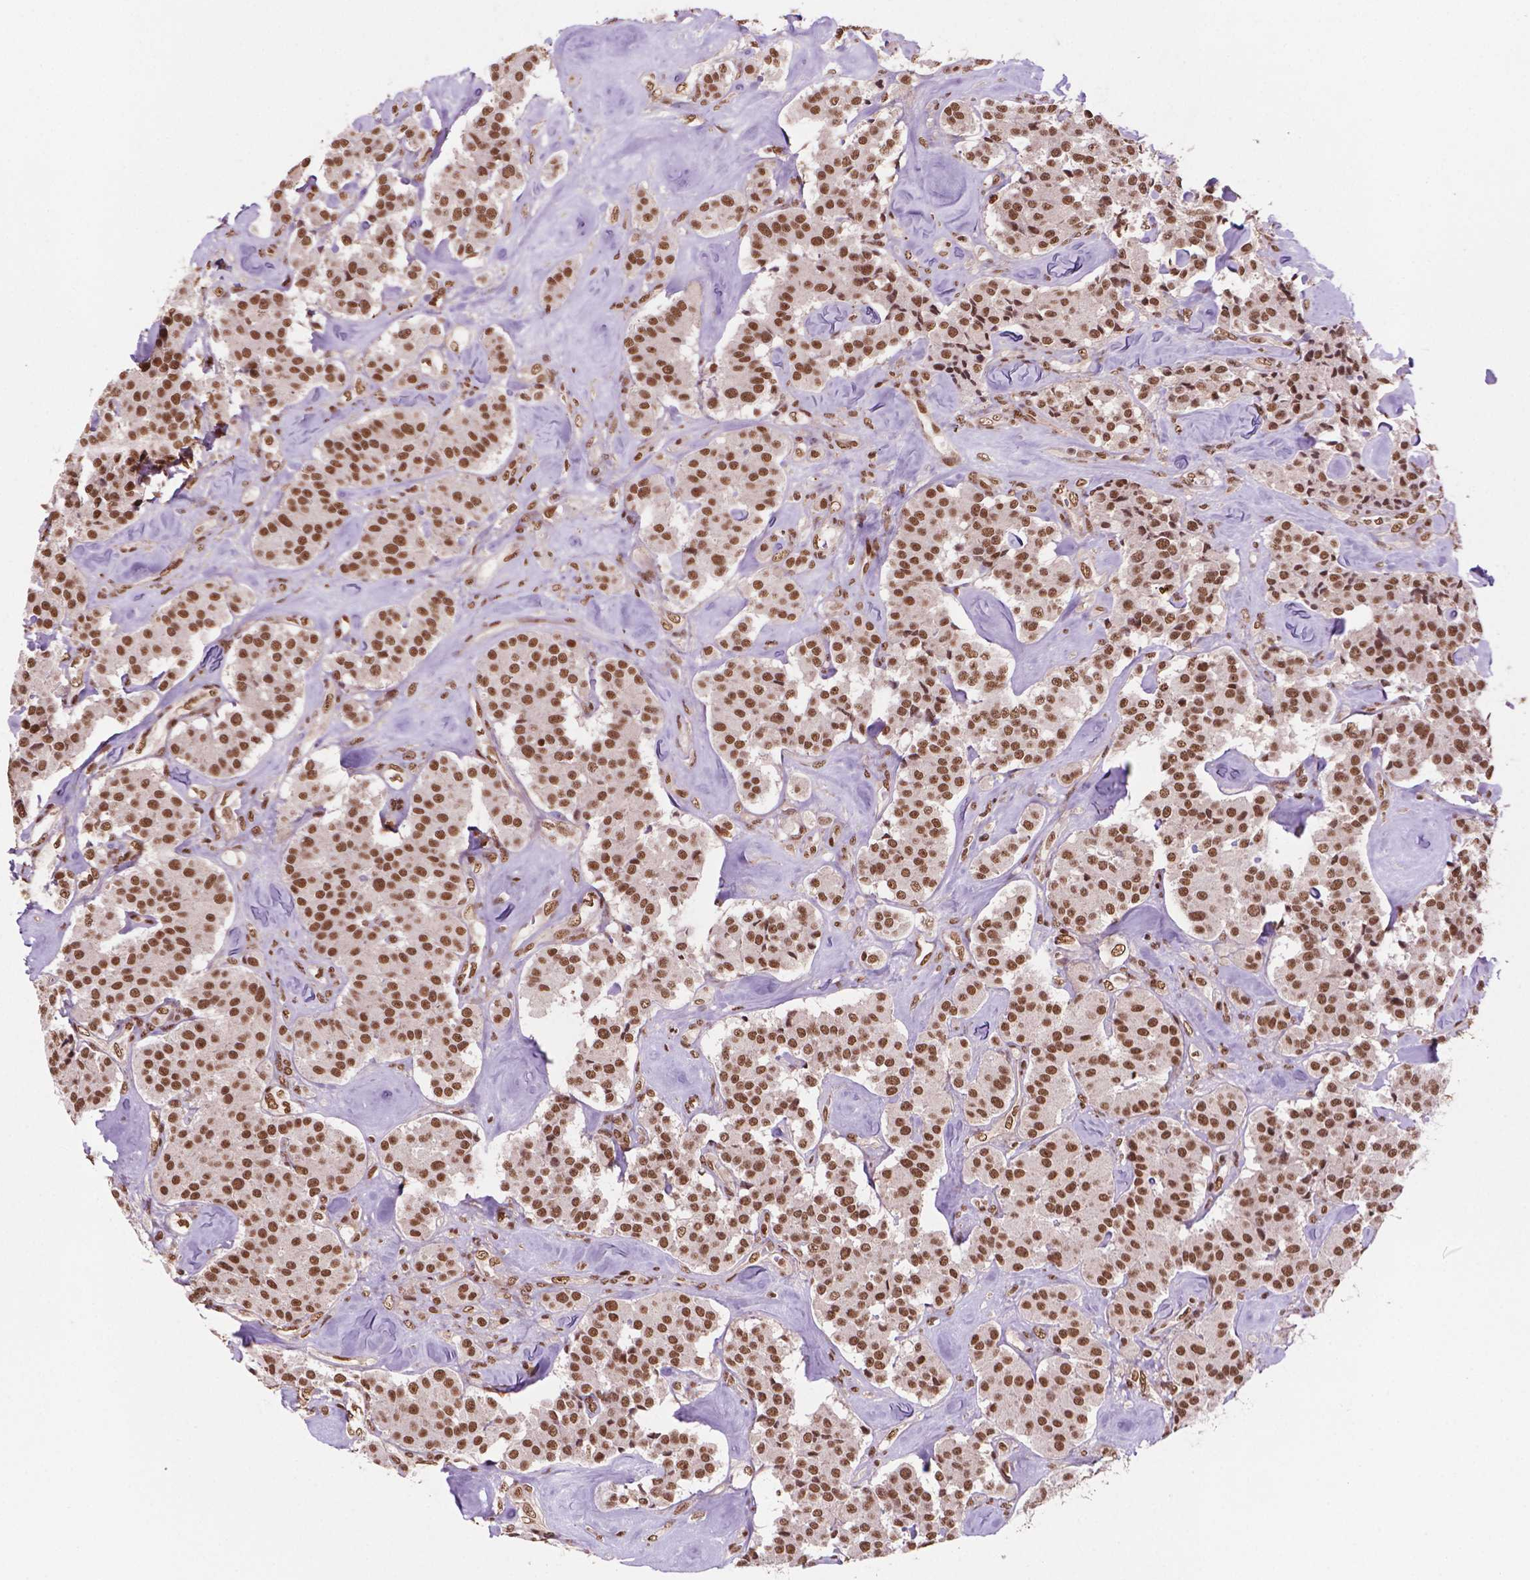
{"staining": {"intensity": "moderate", "quantity": ">75%", "location": "nuclear"}, "tissue": "carcinoid", "cell_type": "Tumor cells", "image_type": "cancer", "snomed": [{"axis": "morphology", "description": "Carcinoid, malignant, NOS"}, {"axis": "topography", "description": "Pancreas"}], "caption": "Human carcinoid stained with a brown dye exhibits moderate nuclear positive staining in approximately >75% of tumor cells.", "gene": "SIRT6", "patient": {"sex": "male", "age": 41}}